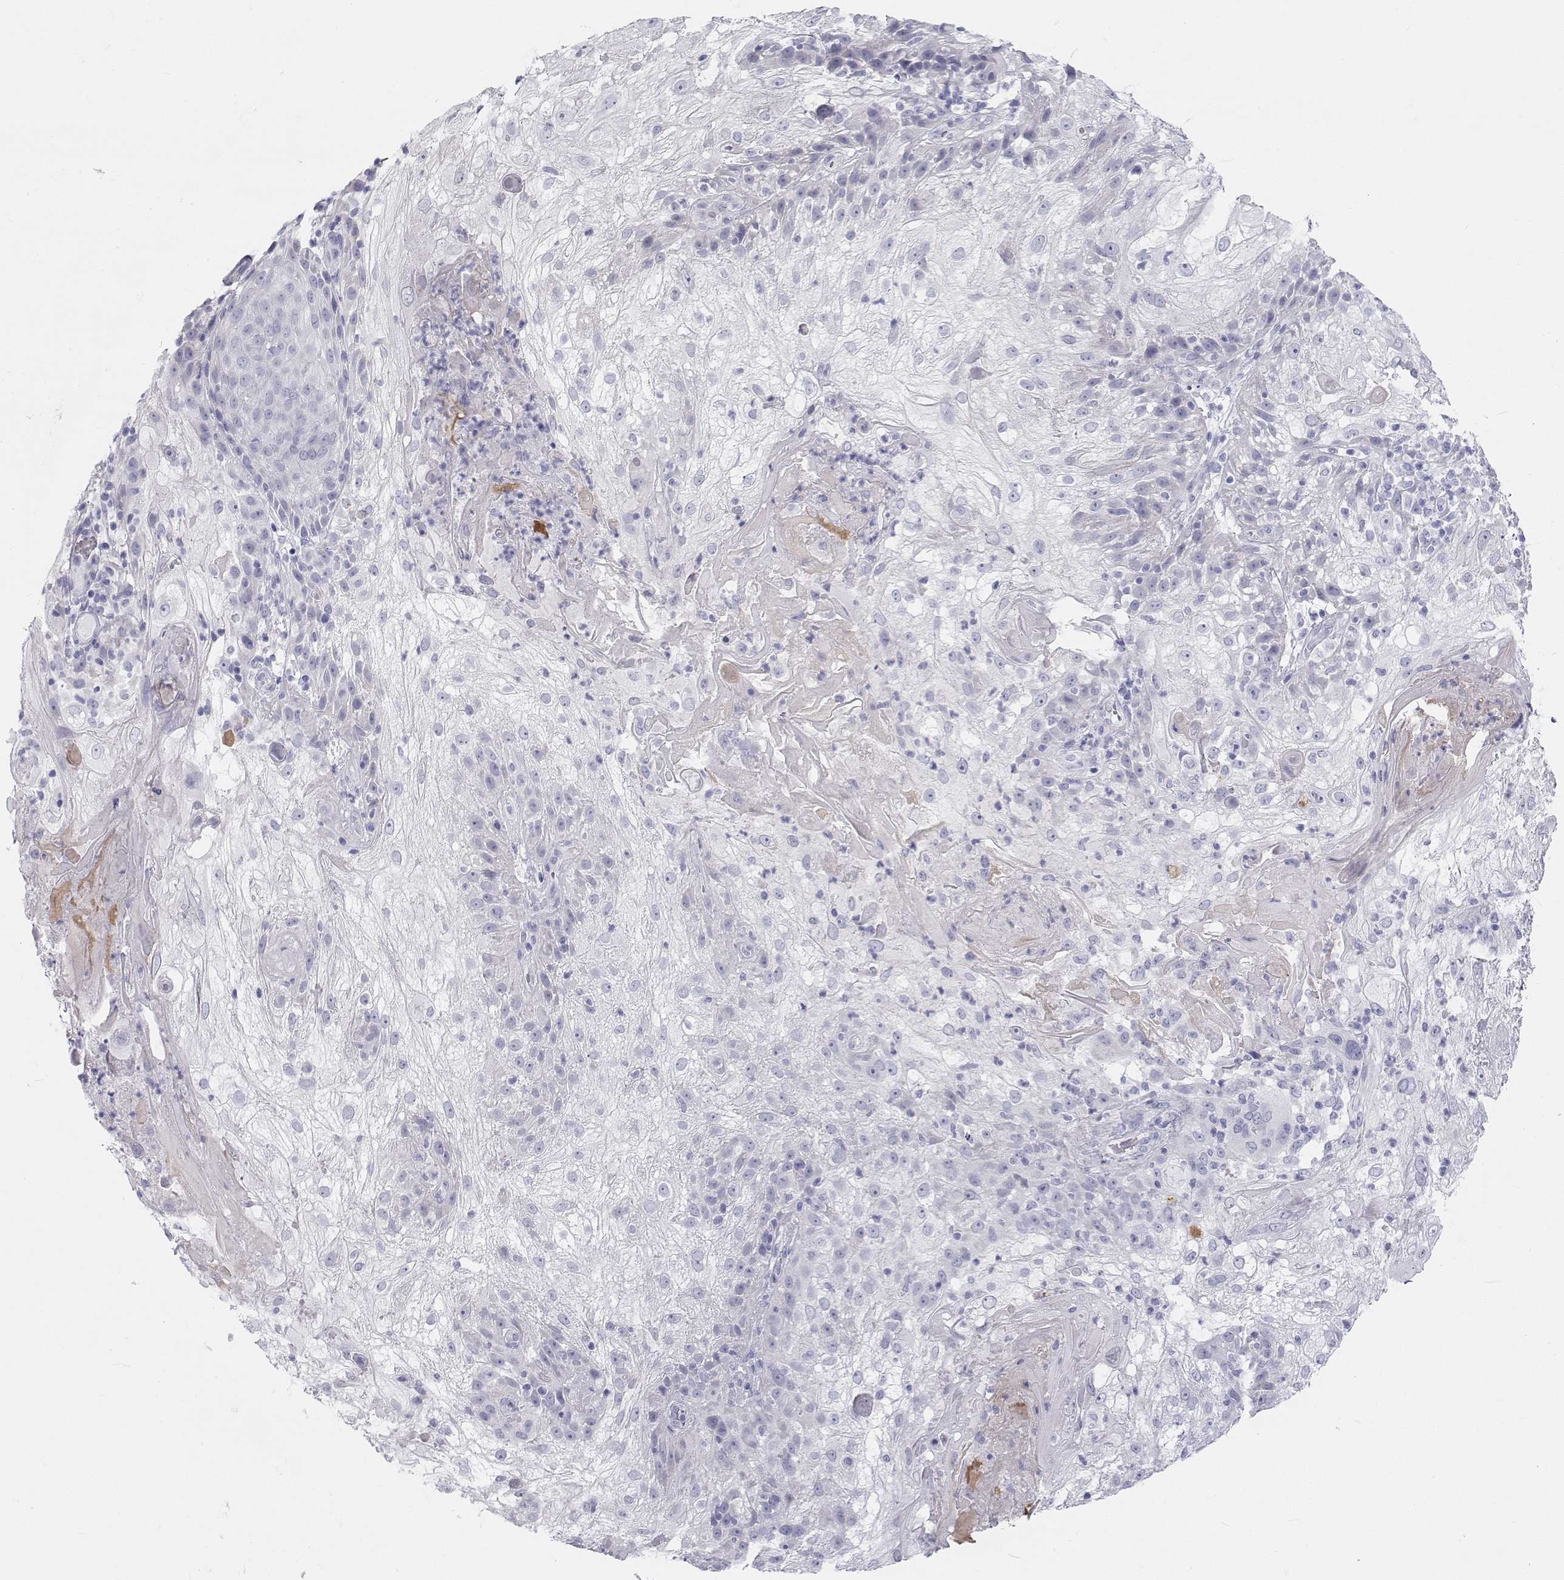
{"staining": {"intensity": "negative", "quantity": "none", "location": "none"}, "tissue": "skin cancer", "cell_type": "Tumor cells", "image_type": "cancer", "snomed": [{"axis": "morphology", "description": "Normal tissue, NOS"}, {"axis": "morphology", "description": "Squamous cell carcinoma, NOS"}, {"axis": "topography", "description": "Skin"}], "caption": "Immunohistochemistry (IHC) histopathology image of skin cancer (squamous cell carcinoma) stained for a protein (brown), which reveals no staining in tumor cells.", "gene": "TTN", "patient": {"sex": "female", "age": 83}}